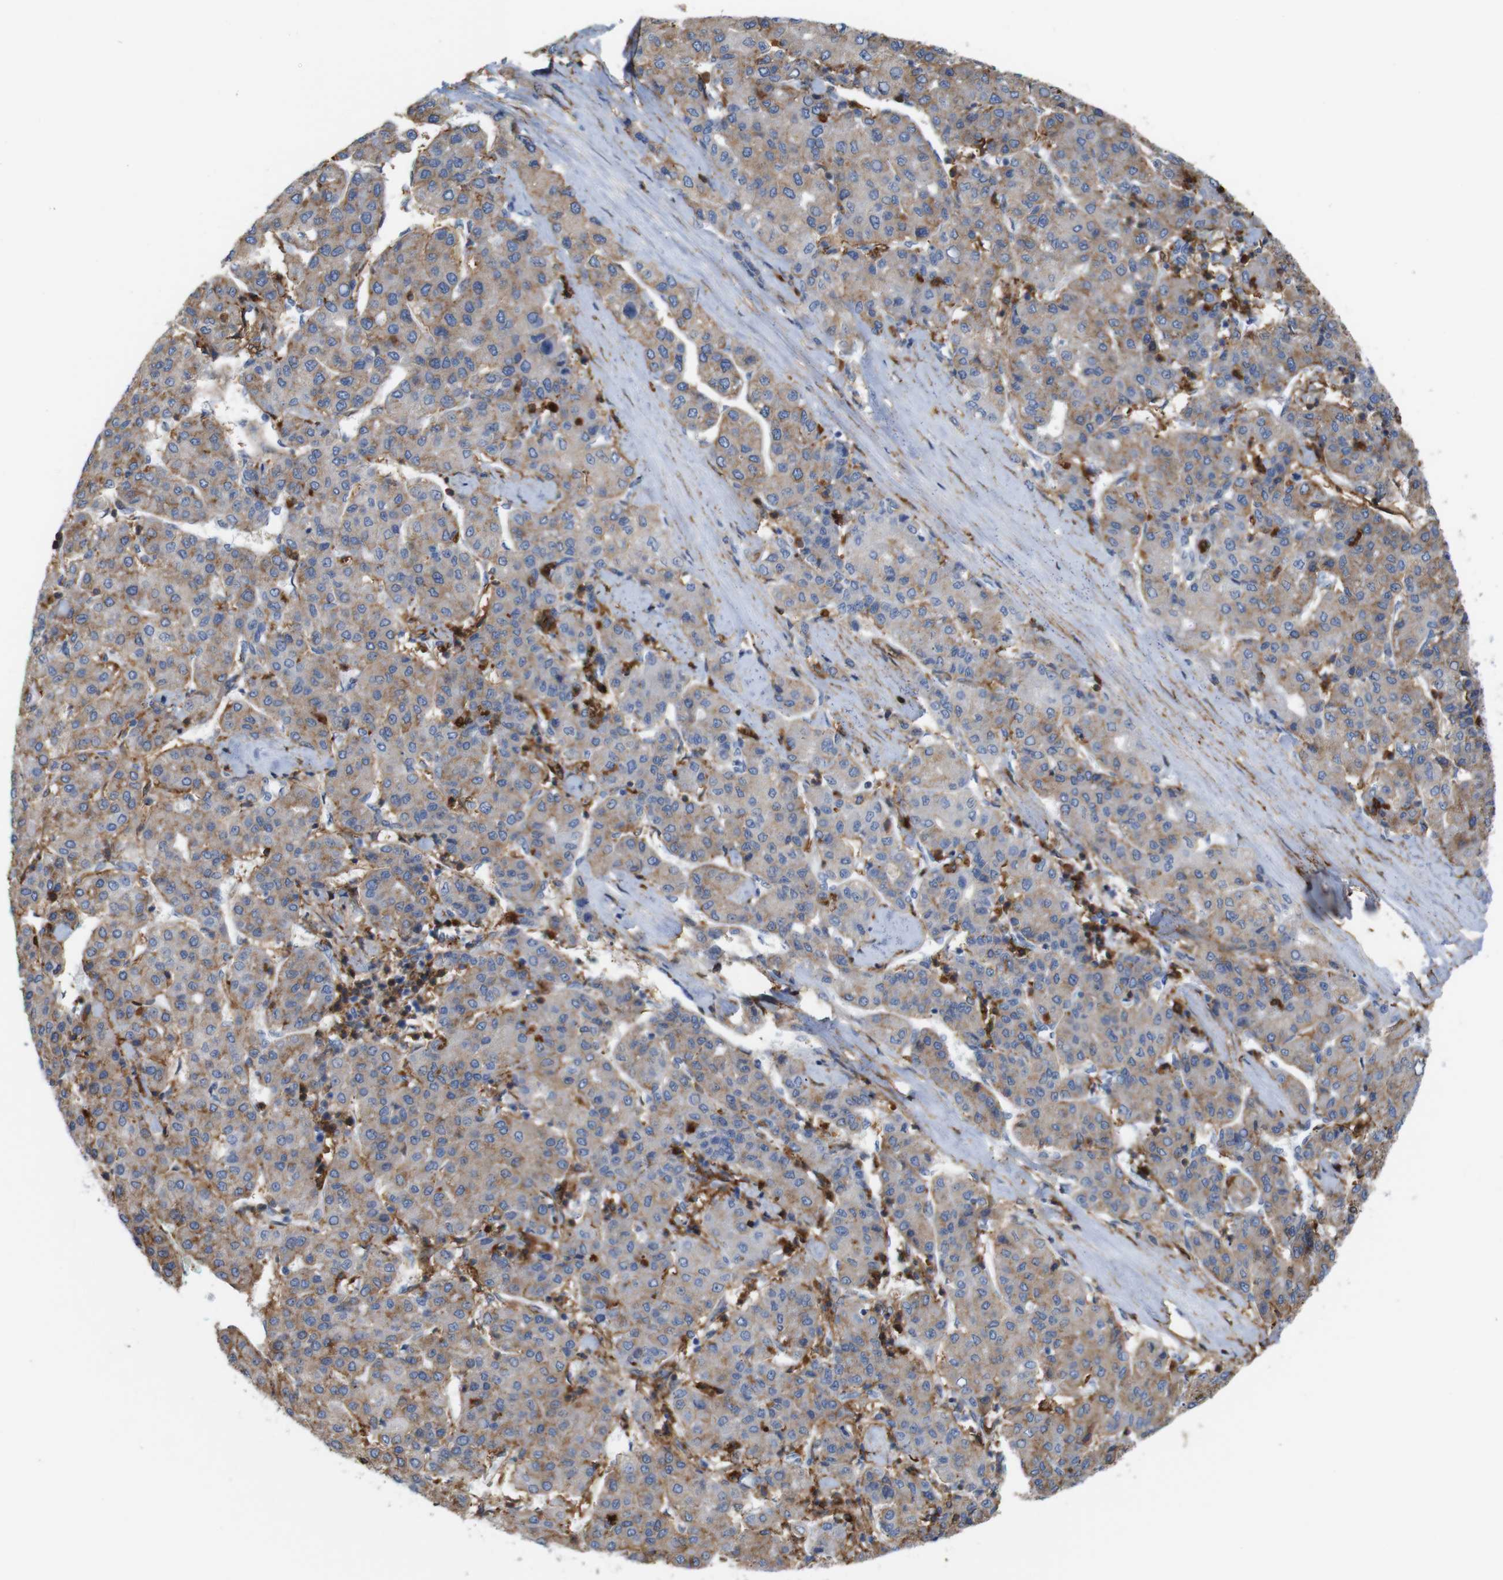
{"staining": {"intensity": "weak", "quantity": ">75%", "location": "cytoplasmic/membranous"}, "tissue": "liver cancer", "cell_type": "Tumor cells", "image_type": "cancer", "snomed": [{"axis": "morphology", "description": "Carcinoma, Hepatocellular, NOS"}, {"axis": "topography", "description": "Liver"}], "caption": "This photomicrograph displays immunohistochemistry (IHC) staining of human liver cancer, with low weak cytoplasmic/membranous positivity in about >75% of tumor cells.", "gene": "ANXA1", "patient": {"sex": "male", "age": 65}}